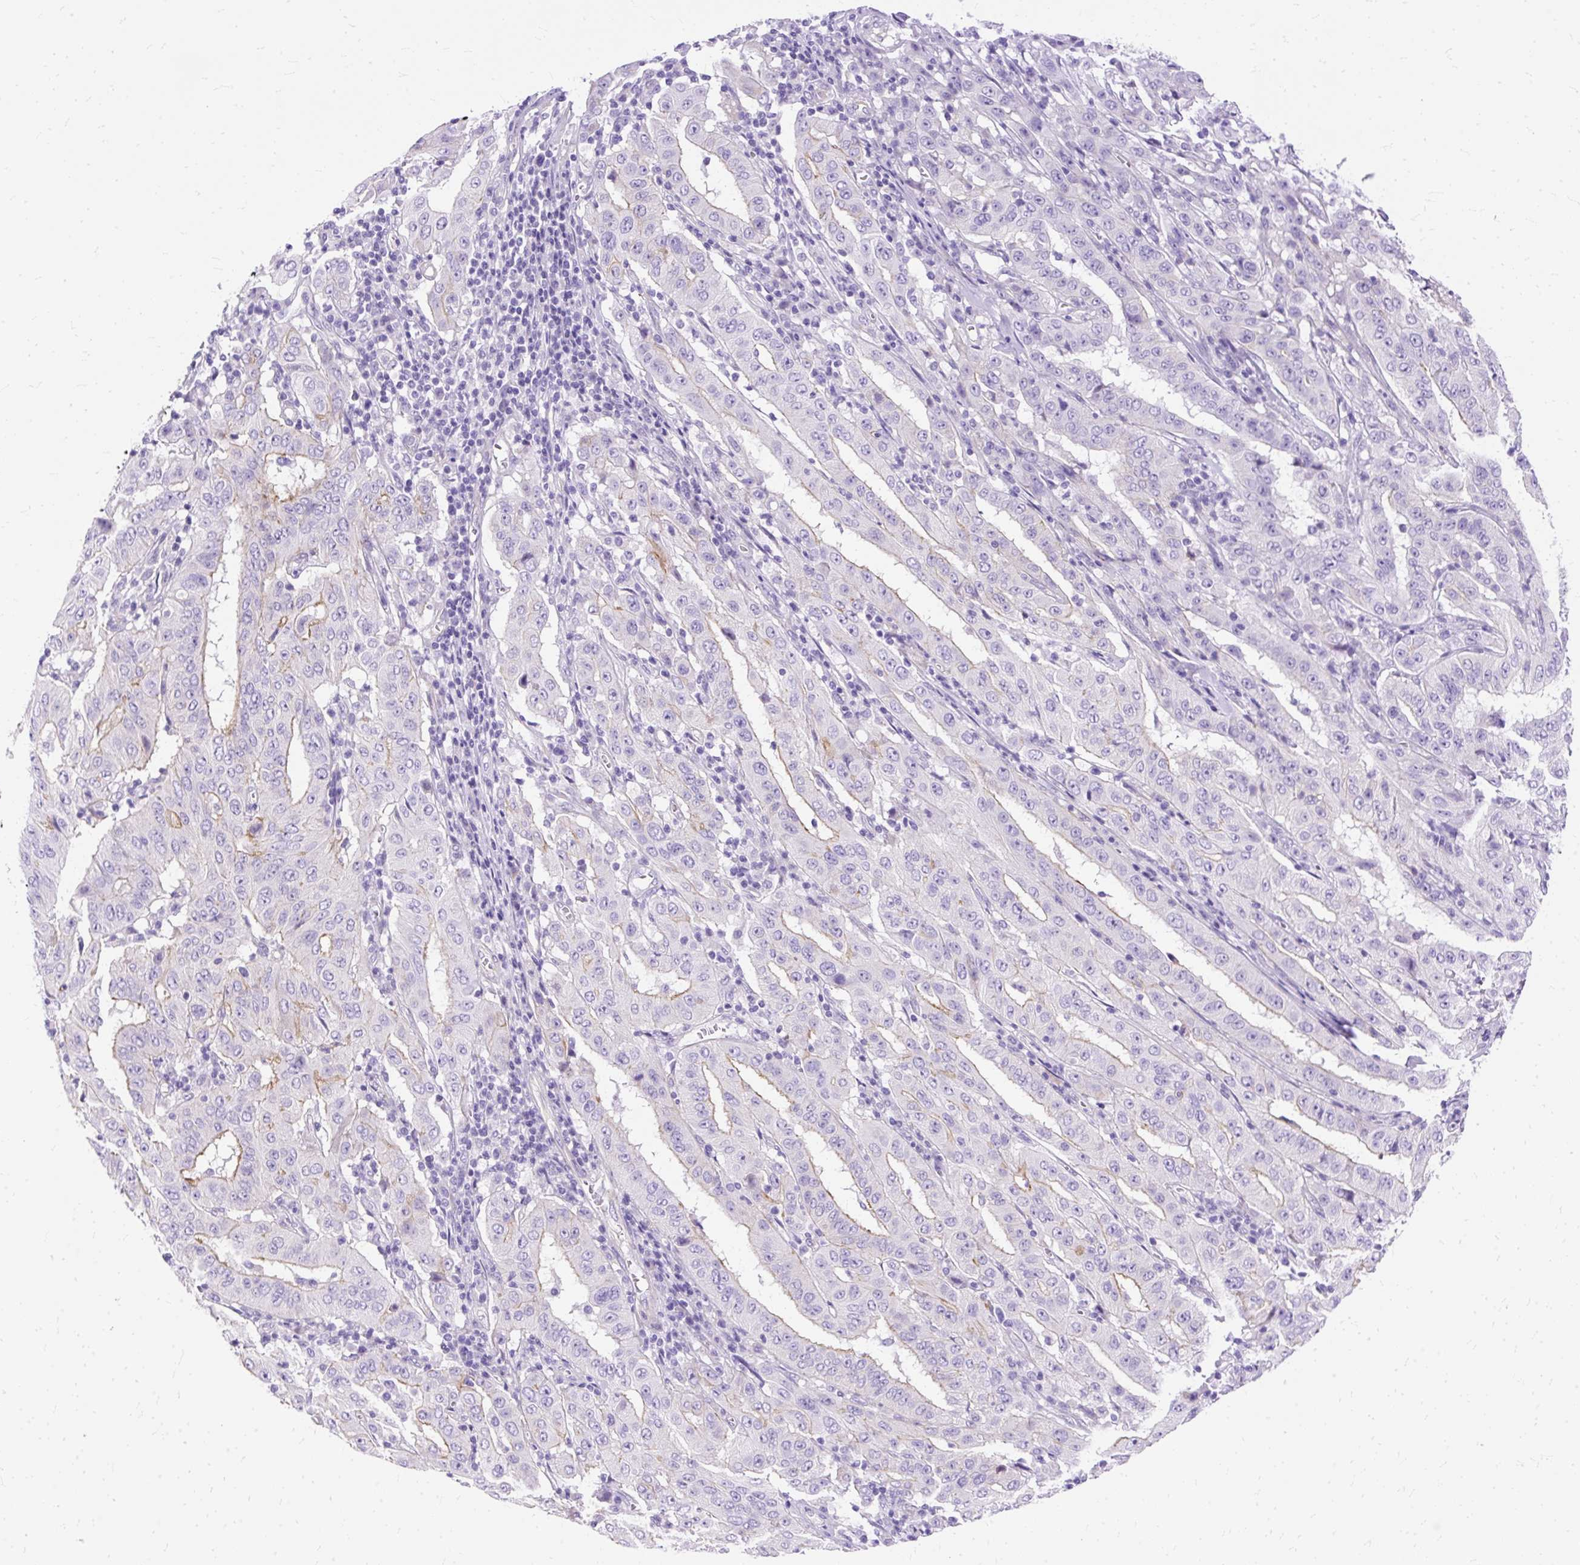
{"staining": {"intensity": "weak", "quantity": "<25%", "location": "cytoplasmic/membranous"}, "tissue": "pancreatic cancer", "cell_type": "Tumor cells", "image_type": "cancer", "snomed": [{"axis": "morphology", "description": "Adenocarcinoma, NOS"}, {"axis": "topography", "description": "Pancreas"}], "caption": "High magnification brightfield microscopy of adenocarcinoma (pancreatic) stained with DAB (3,3'-diaminobenzidine) (brown) and counterstained with hematoxylin (blue): tumor cells show no significant staining.", "gene": "MYO6", "patient": {"sex": "male", "age": 63}}